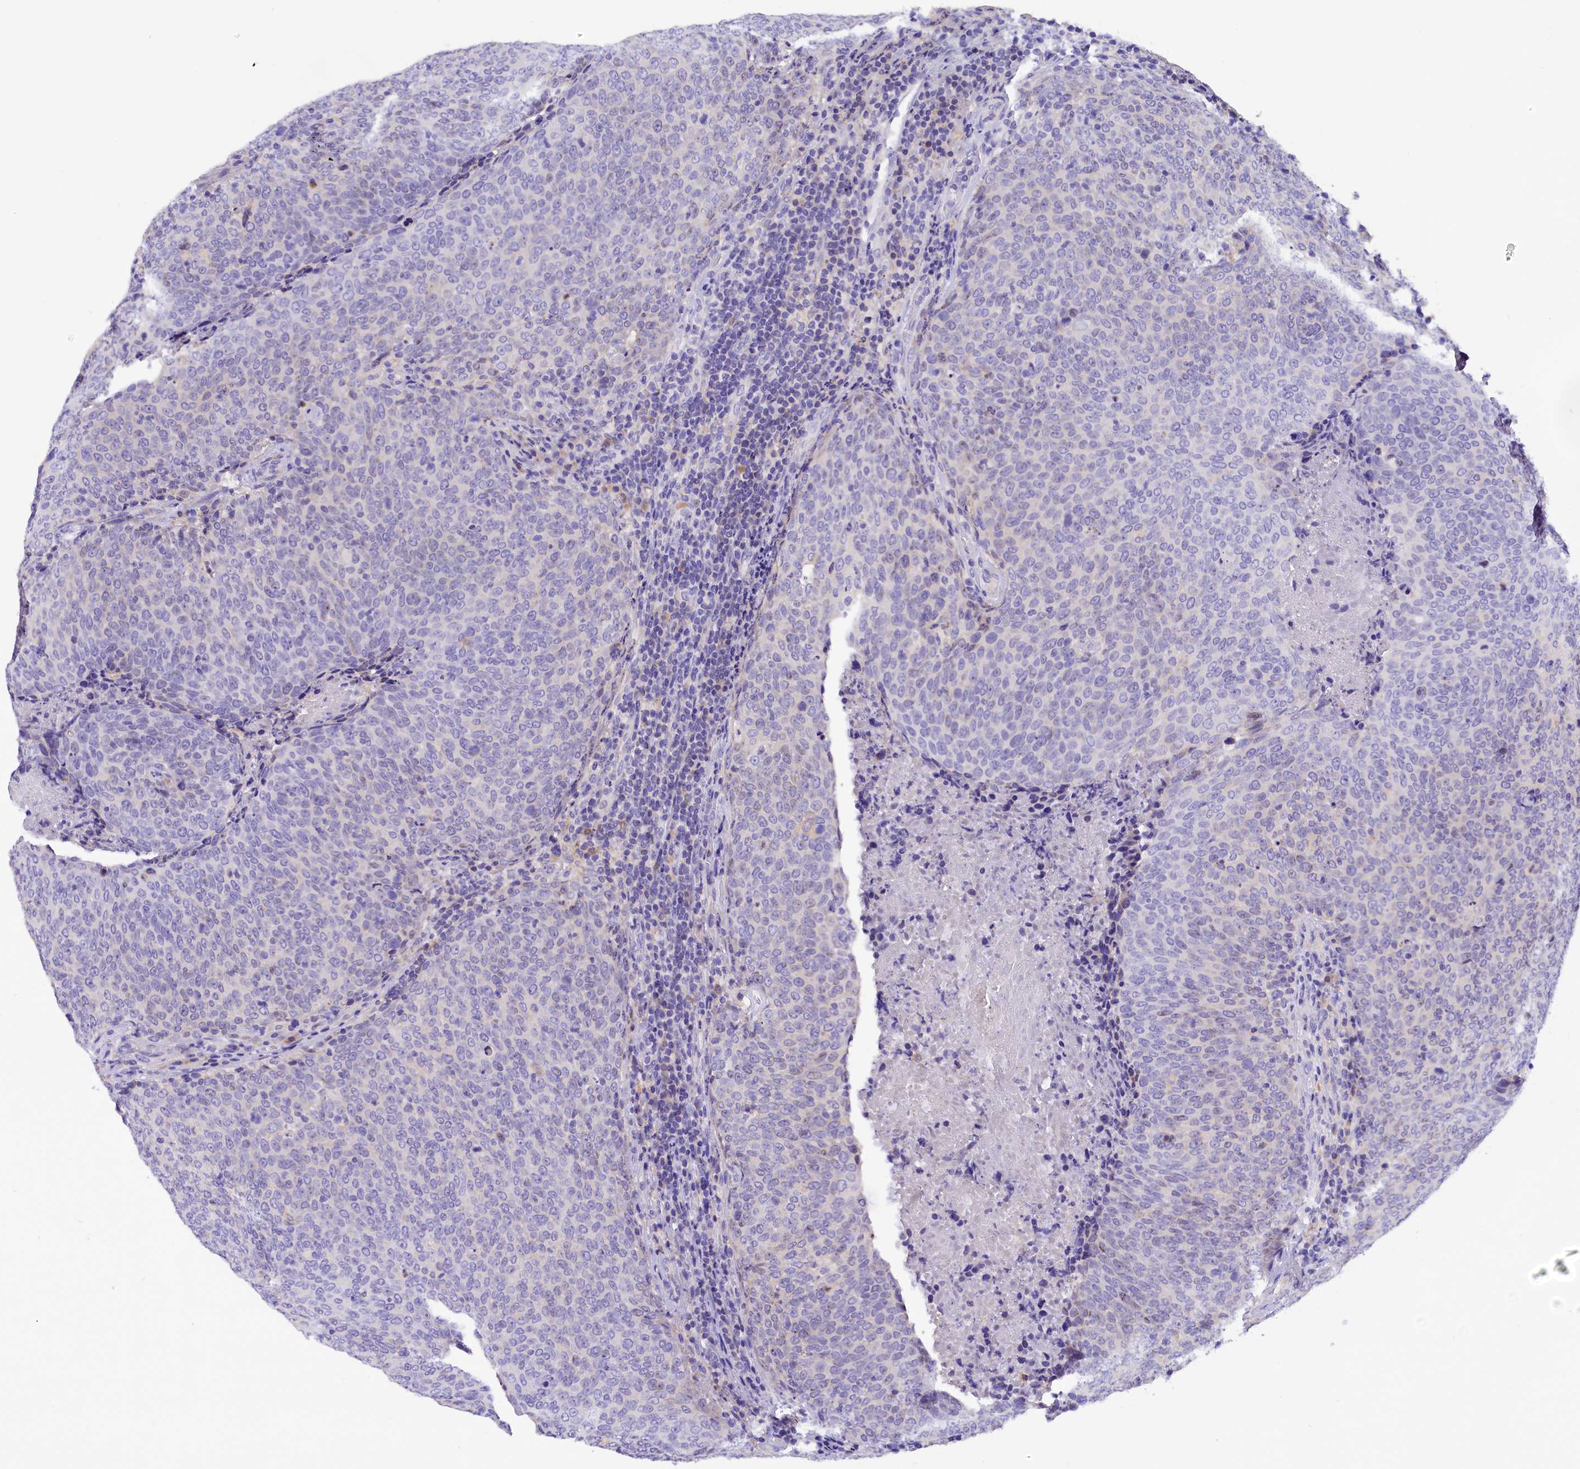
{"staining": {"intensity": "negative", "quantity": "none", "location": "none"}, "tissue": "head and neck cancer", "cell_type": "Tumor cells", "image_type": "cancer", "snomed": [{"axis": "morphology", "description": "Squamous cell carcinoma, NOS"}, {"axis": "morphology", "description": "Squamous cell carcinoma, metastatic, NOS"}, {"axis": "topography", "description": "Lymph node"}, {"axis": "topography", "description": "Head-Neck"}], "caption": "The immunohistochemistry micrograph has no significant staining in tumor cells of head and neck metastatic squamous cell carcinoma tissue.", "gene": "COL6A5", "patient": {"sex": "male", "age": 62}}